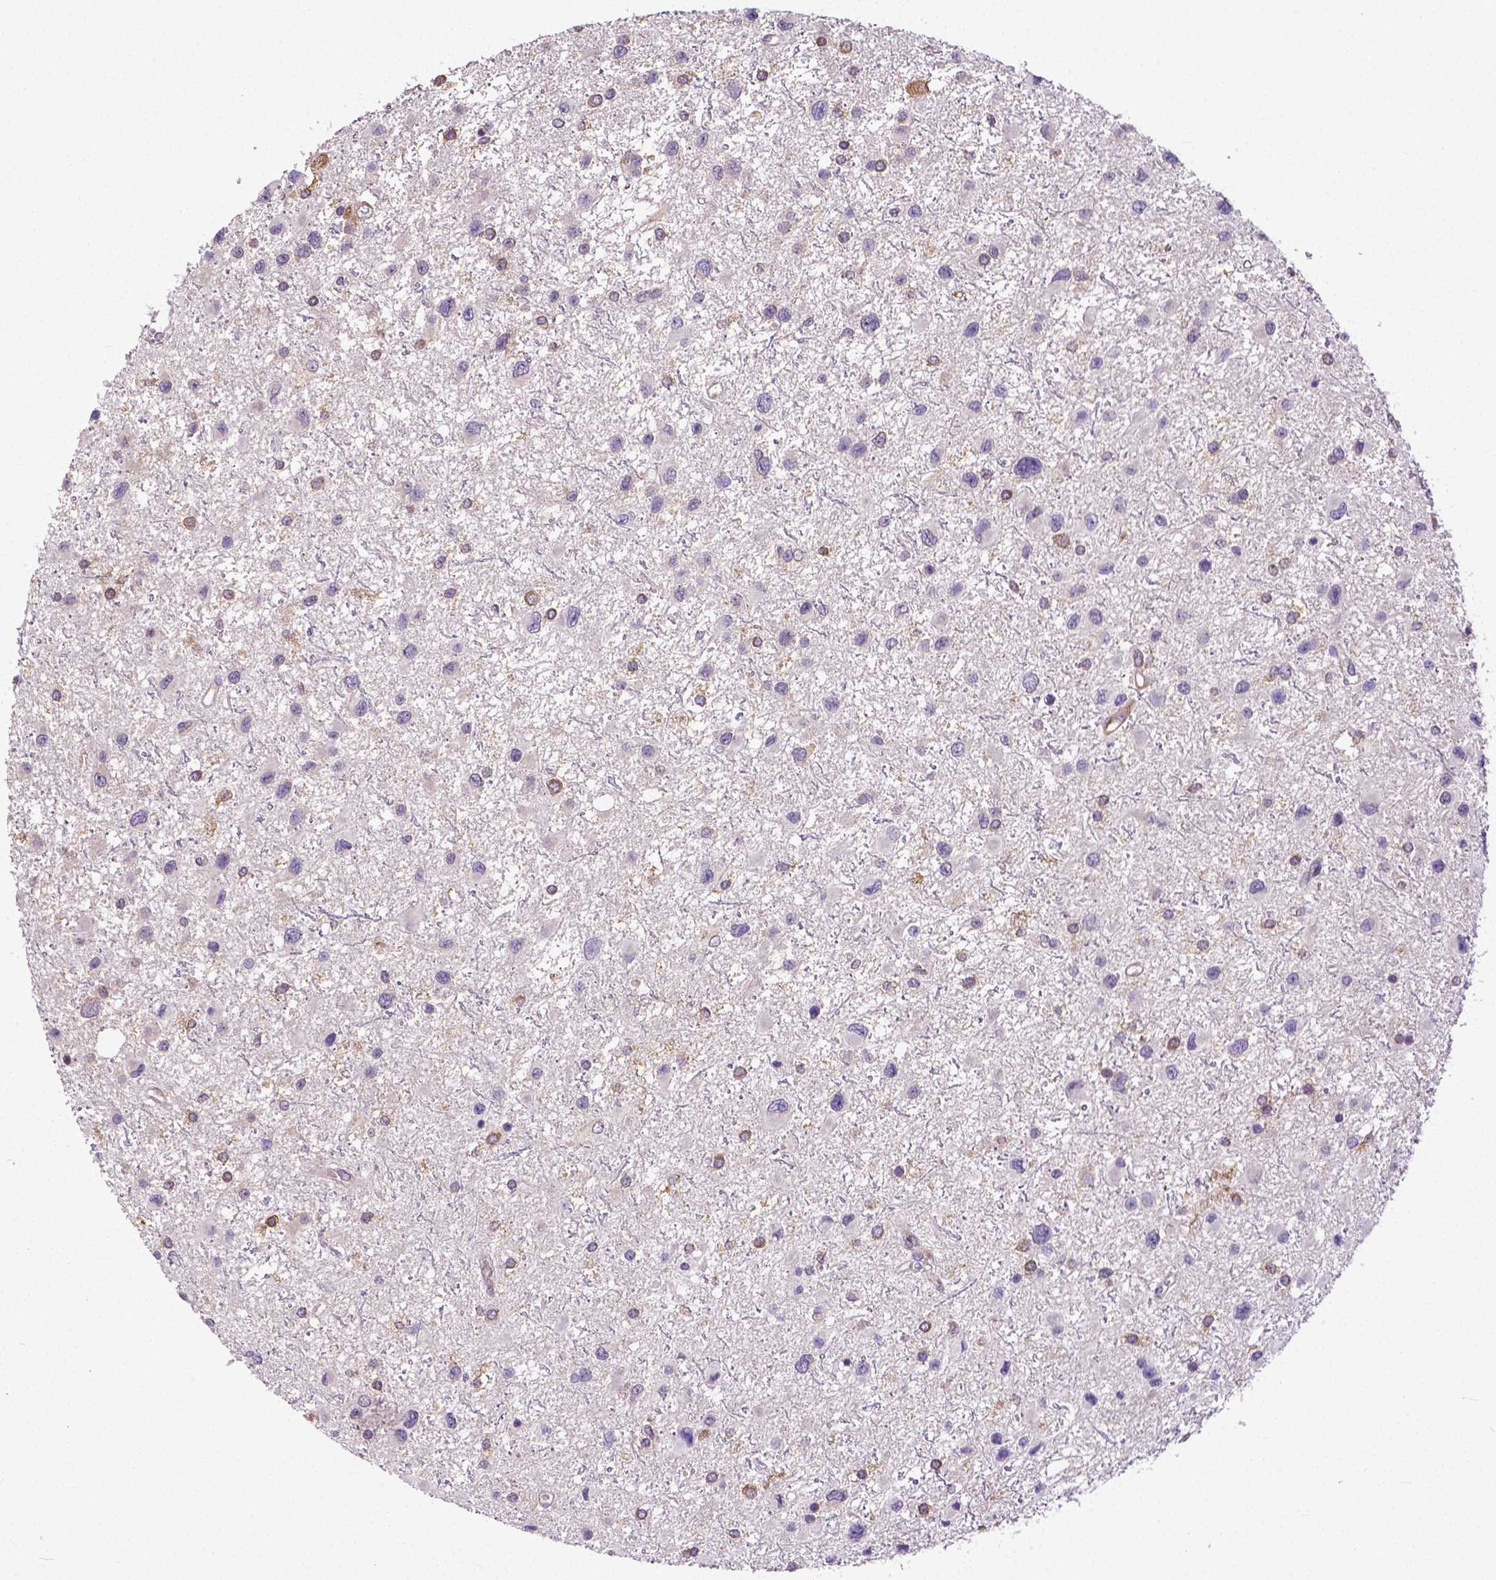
{"staining": {"intensity": "weak", "quantity": "<25%", "location": "cytoplasmic/membranous"}, "tissue": "glioma", "cell_type": "Tumor cells", "image_type": "cancer", "snomed": [{"axis": "morphology", "description": "Glioma, malignant, Low grade"}, {"axis": "topography", "description": "Brain"}], "caption": "Protein analysis of glioma exhibits no significant expression in tumor cells.", "gene": "DICER1", "patient": {"sex": "female", "age": 32}}